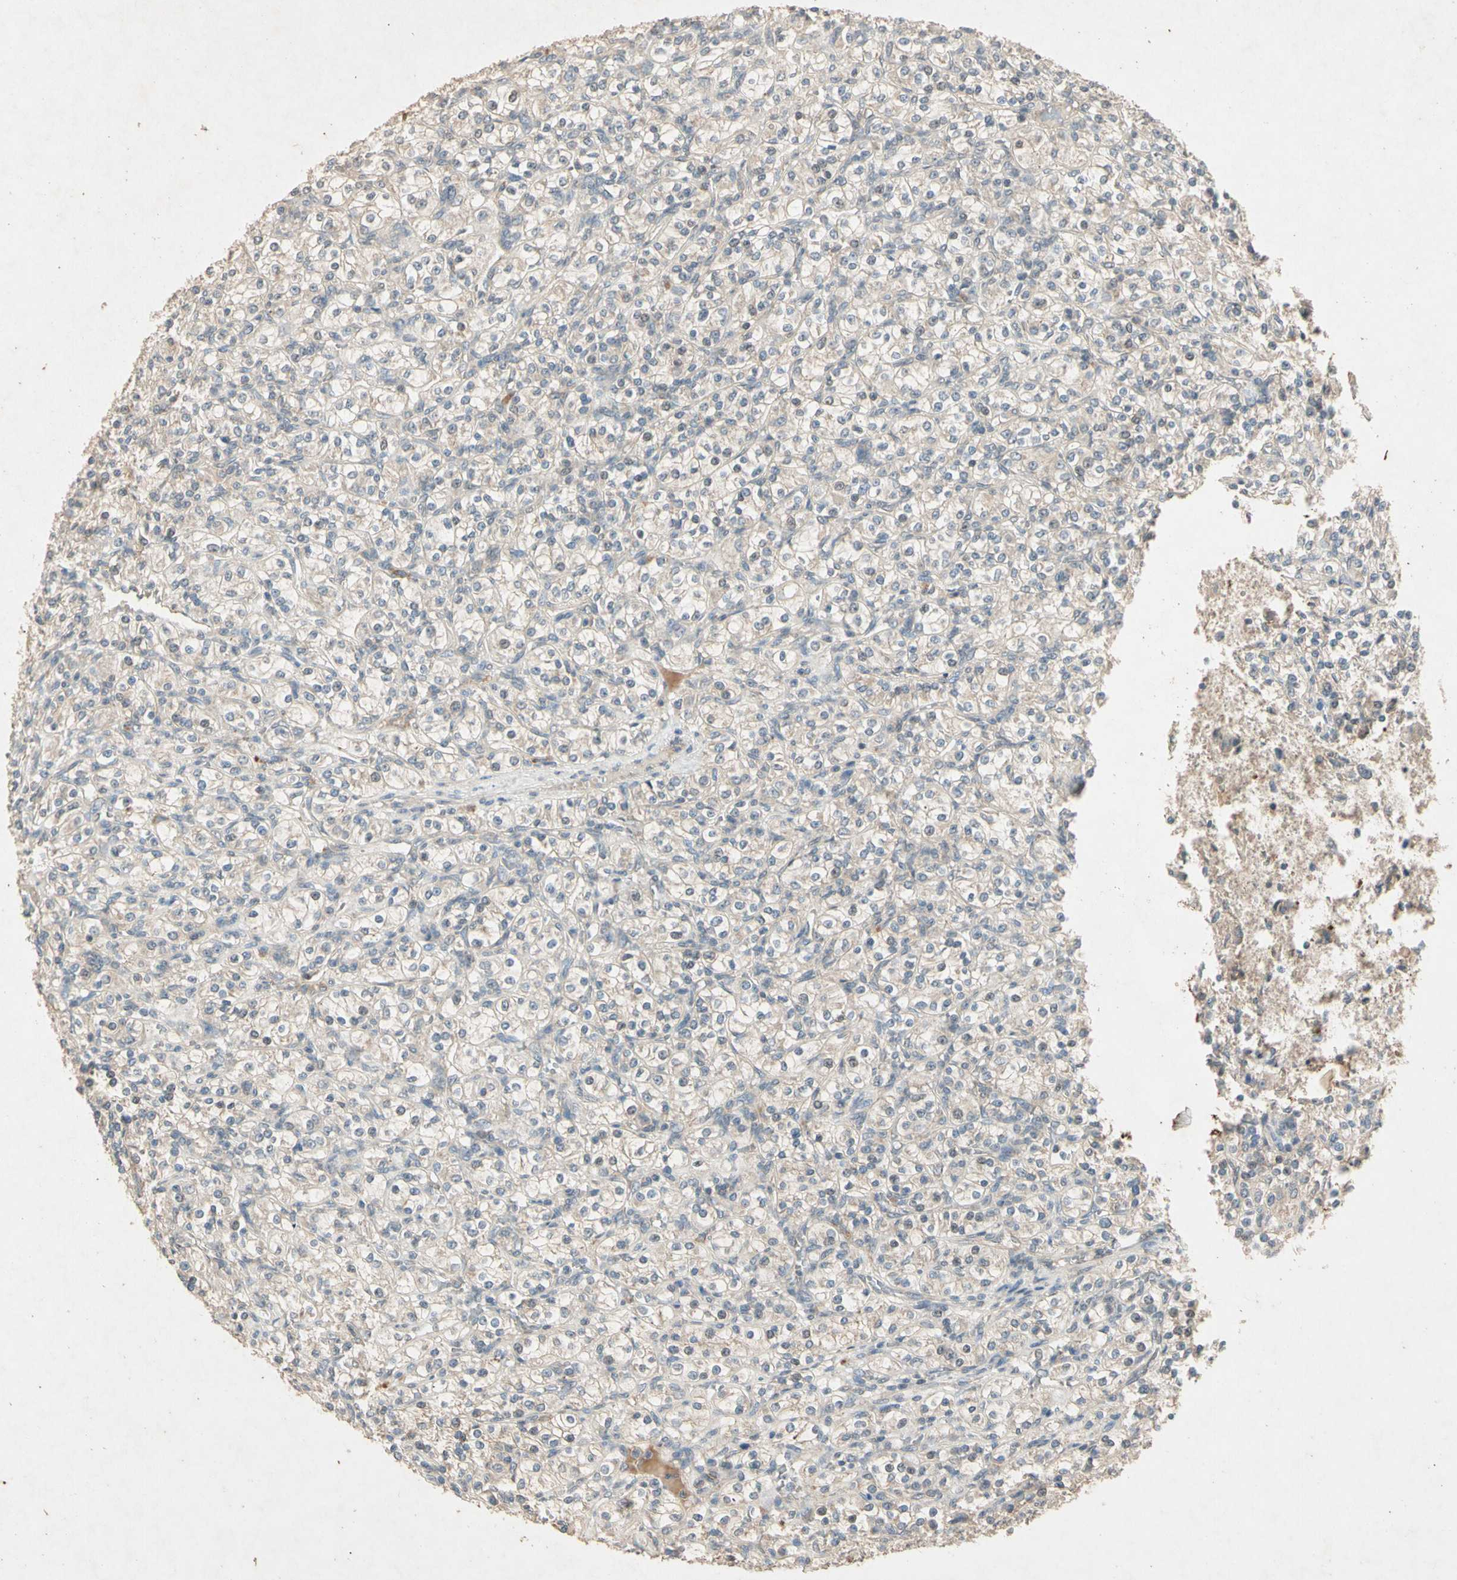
{"staining": {"intensity": "weak", "quantity": "<25%", "location": "cytoplasmic/membranous"}, "tissue": "renal cancer", "cell_type": "Tumor cells", "image_type": "cancer", "snomed": [{"axis": "morphology", "description": "Adenocarcinoma, NOS"}, {"axis": "topography", "description": "Kidney"}], "caption": "Renal cancer was stained to show a protein in brown. There is no significant positivity in tumor cells. (Immunohistochemistry (ihc), brightfield microscopy, high magnification).", "gene": "GPLD1", "patient": {"sex": "male", "age": 77}}